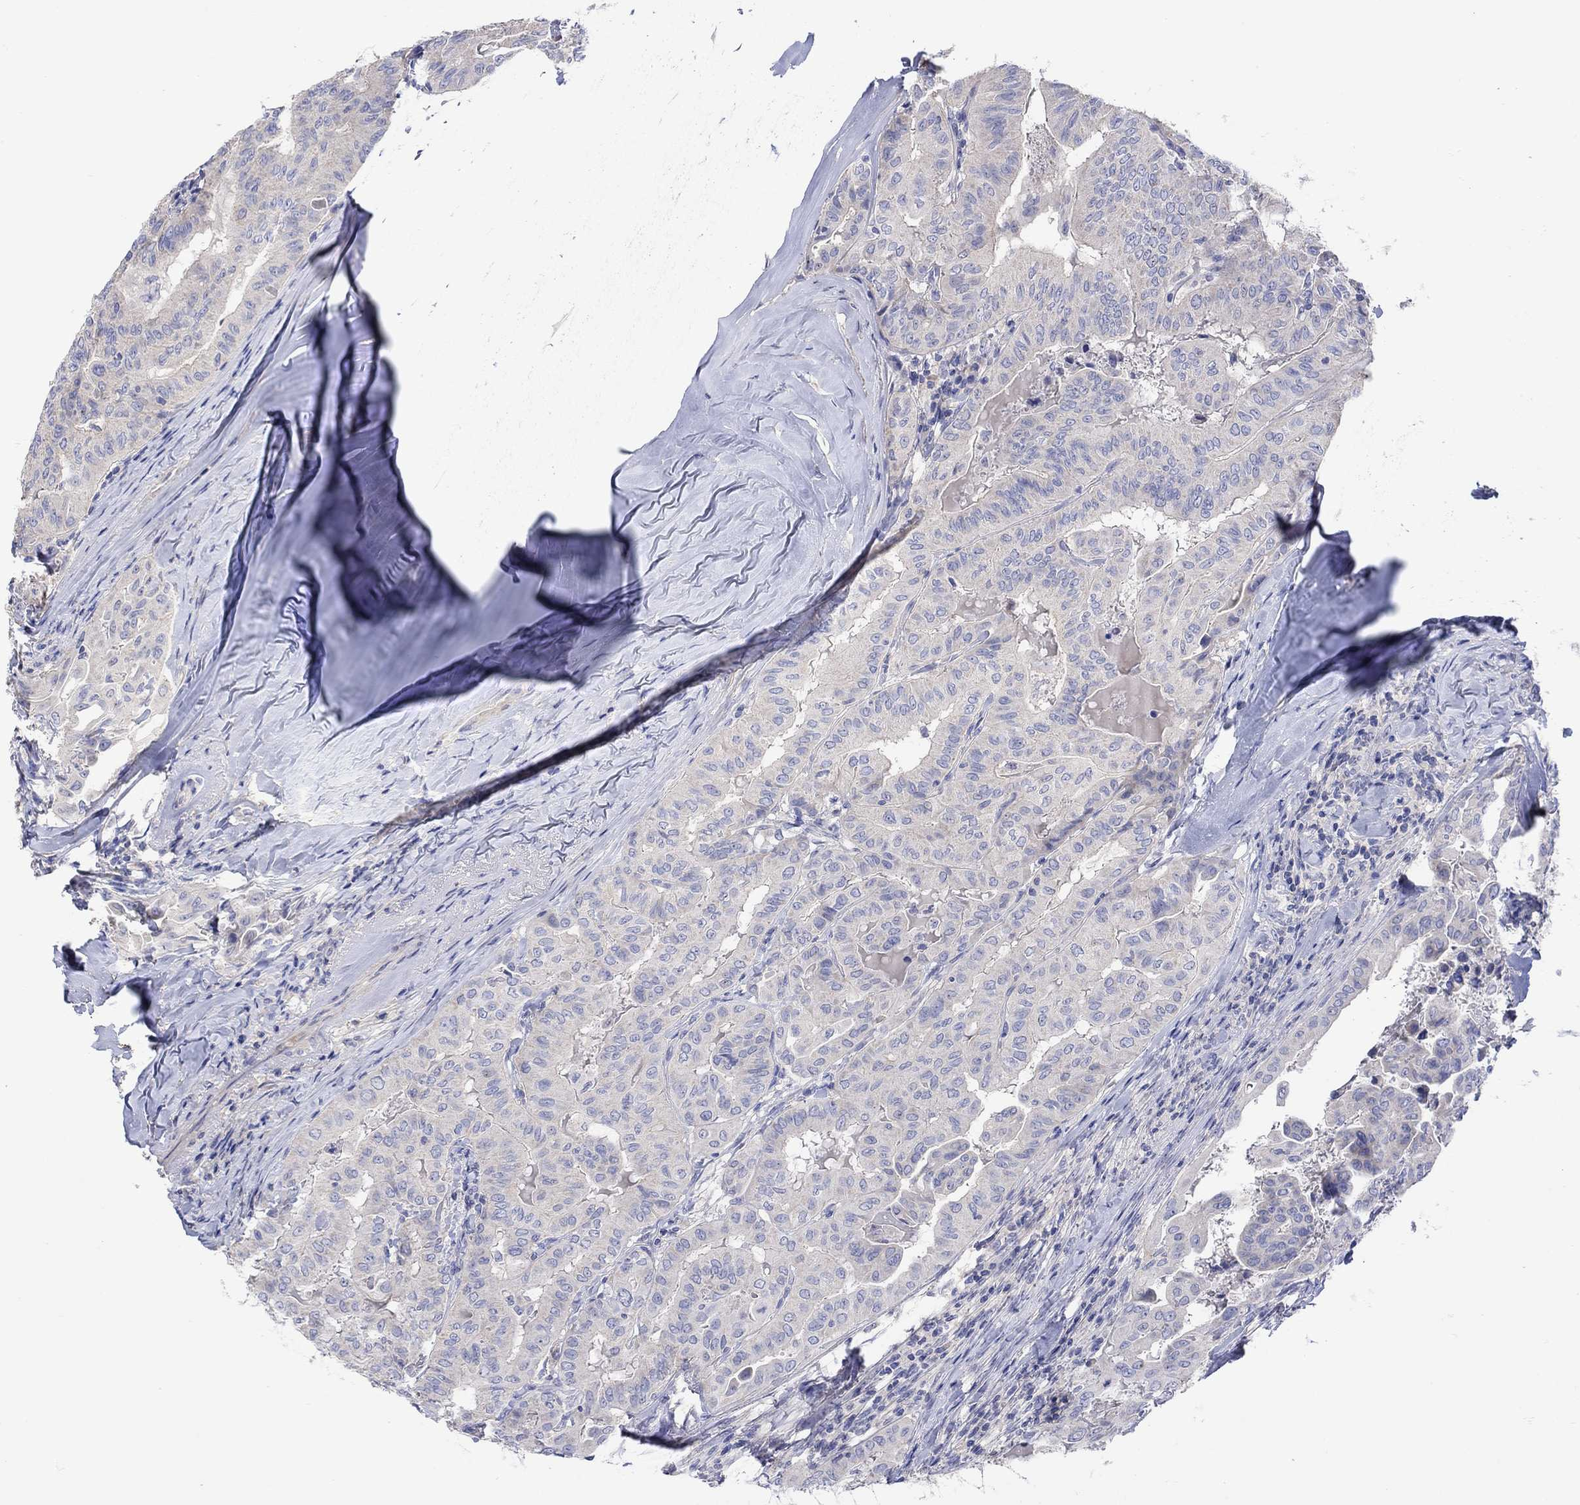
{"staining": {"intensity": "negative", "quantity": "none", "location": "none"}, "tissue": "thyroid cancer", "cell_type": "Tumor cells", "image_type": "cancer", "snomed": [{"axis": "morphology", "description": "Papillary adenocarcinoma, NOS"}, {"axis": "topography", "description": "Thyroid gland"}], "caption": "High power microscopy image of an immunohistochemistry (IHC) image of thyroid cancer (papillary adenocarcinoma), revealing no significant staining in tumor cells. (DAB (3,3'-diaminobenzidine) IHC with hematoxylin counter stain).", "gene": "MSI1", "patient": {"sex": "female", "age": 68}}